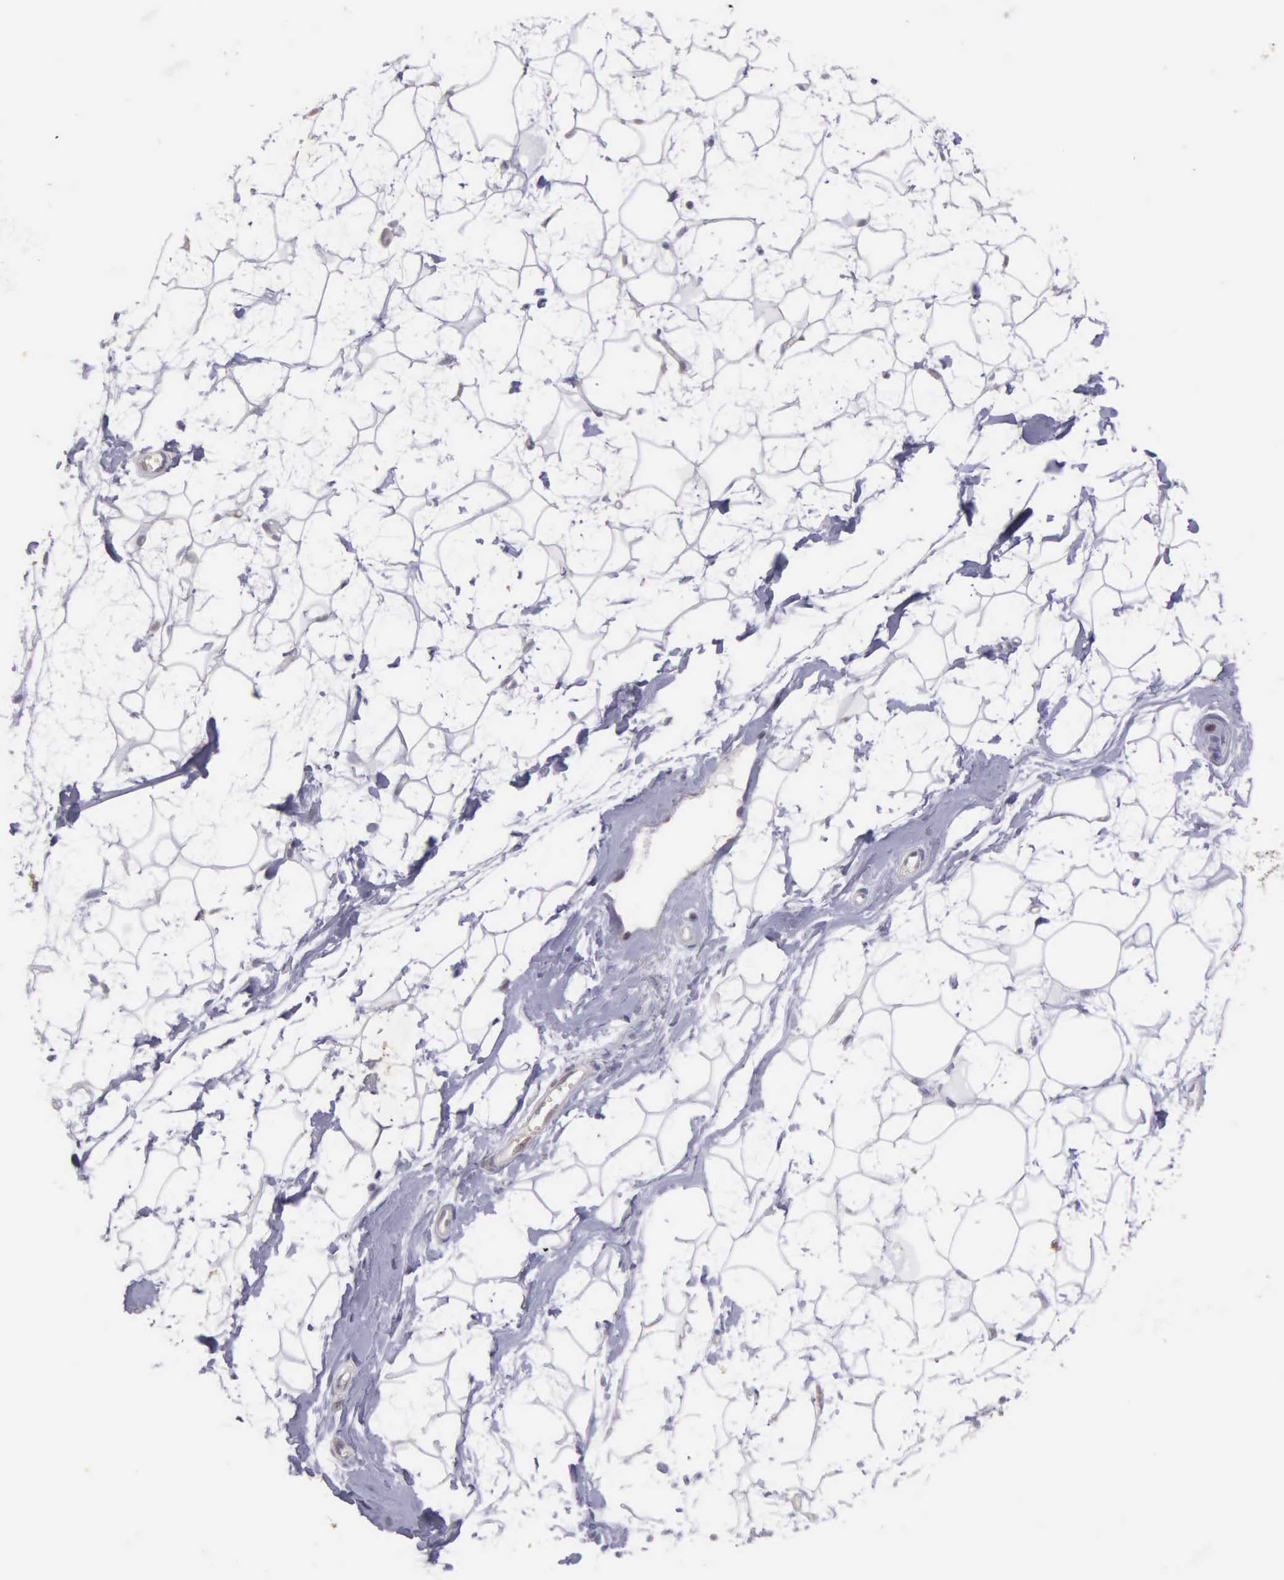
{"staining": {"intensity": "negative", "quantity": "none", "location": "none"}, "tissue": "adipose tissue", "cell_type": "Adipocytes", "image_type": "normal", "snomed": [{"axis": "morphology", "description": "Normal tissue, NOS"}, {"axis": "topography", "description": "Breast"}], "caption": "Immunohistochemistry (IHC) of benign human adipose tissue reveals no staining in adipocytes.", "gene": "MICAL3", "patient": {"sex": "female", "age": 44}}